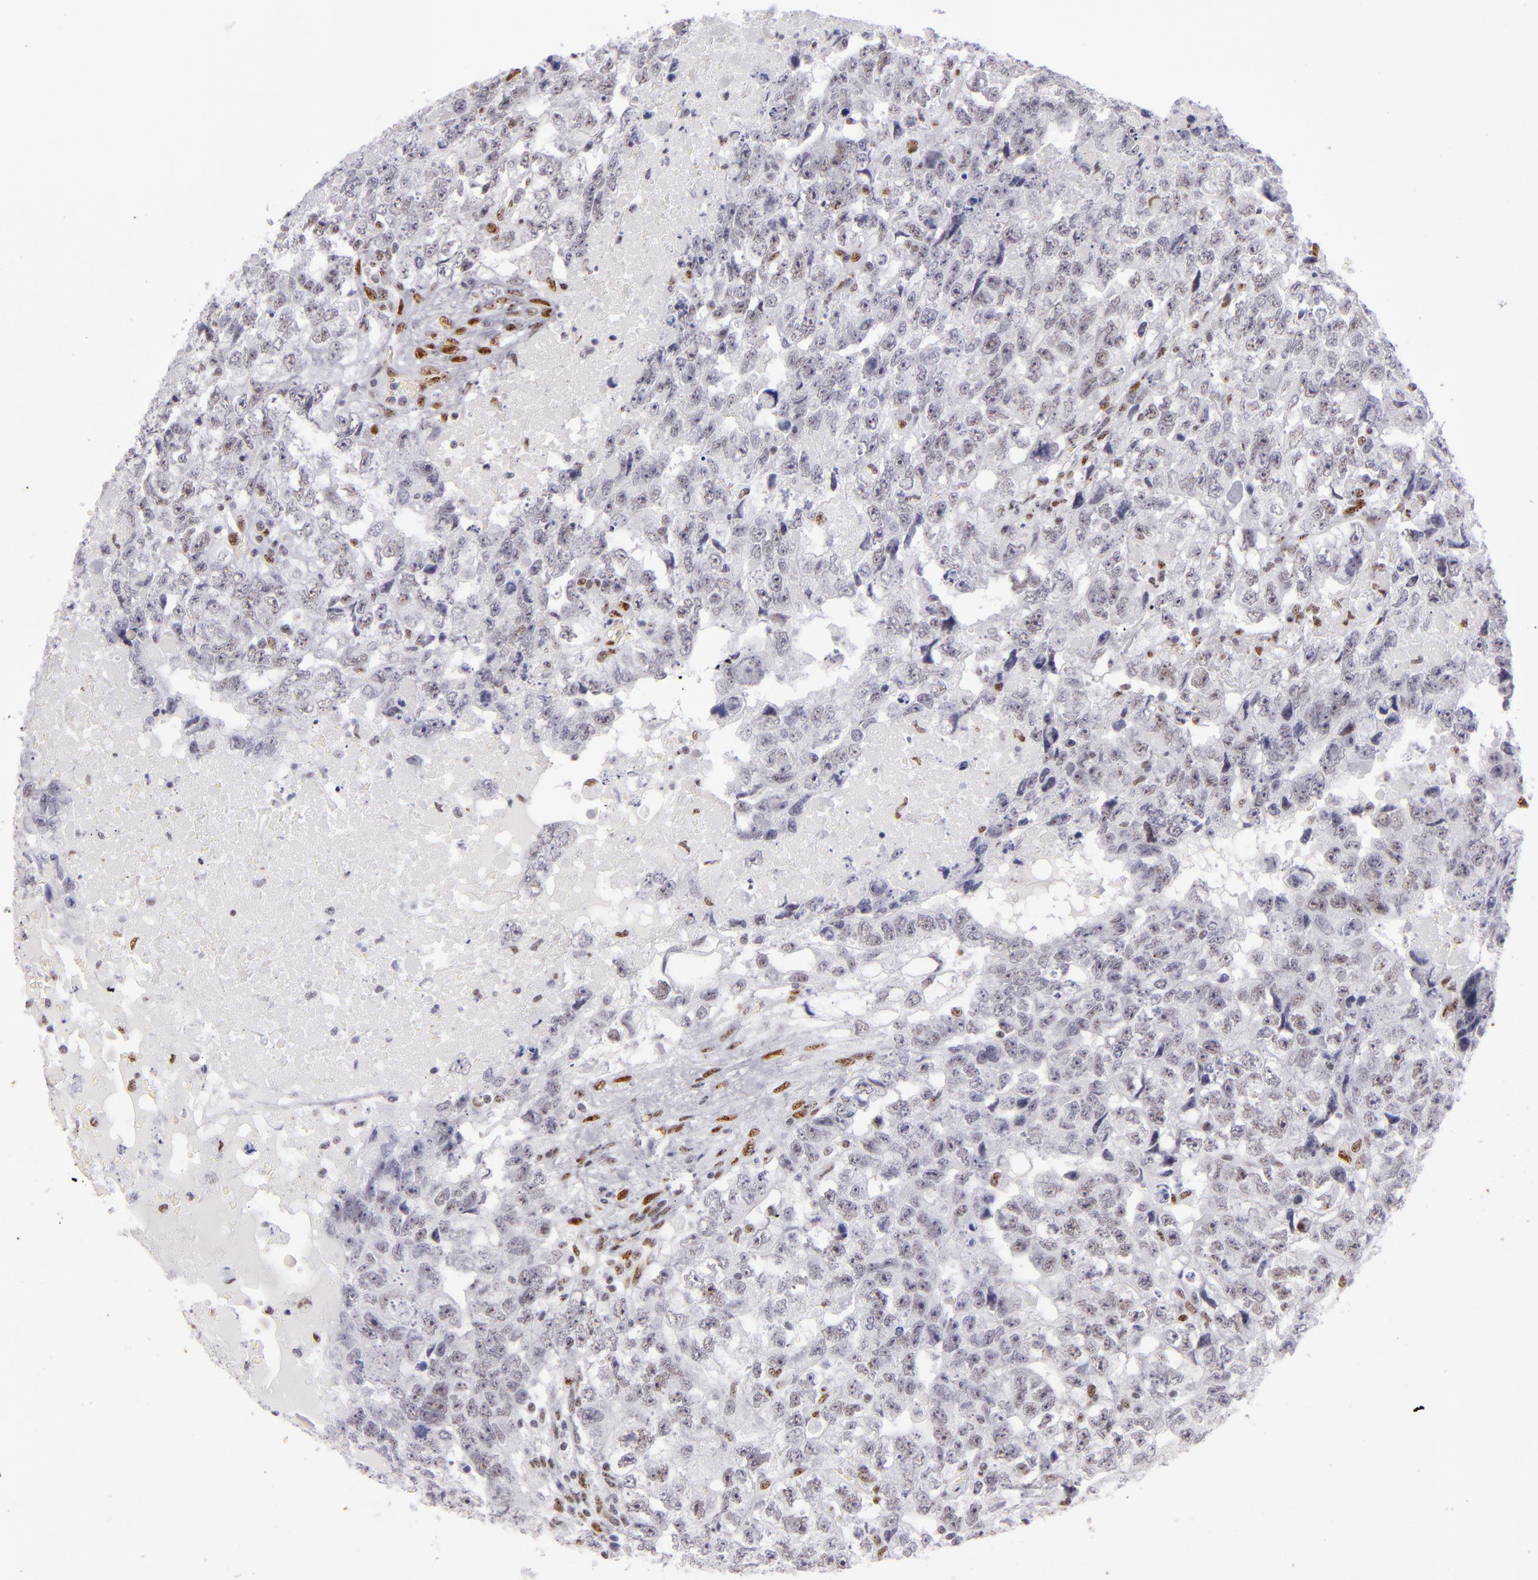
{"staining": {"intensity": "negative", "quantity": "none", "location": "none"}, "tissue": "testis cancer", "cell_type": "Tumor cells", "image_type": "cancer", "snomed": [{"axis": "morphology", "description": "Carcinoma, Embryonal, NOS"}, {"axis": "topography", "description": "Testis"}], "caption": "Testis embryonal carcinoma was stained to show a protein in brown. There is no significant staining in tumor cells.", "gene": "TOP3A", "patient": {"sex": "male", "age": 36}}